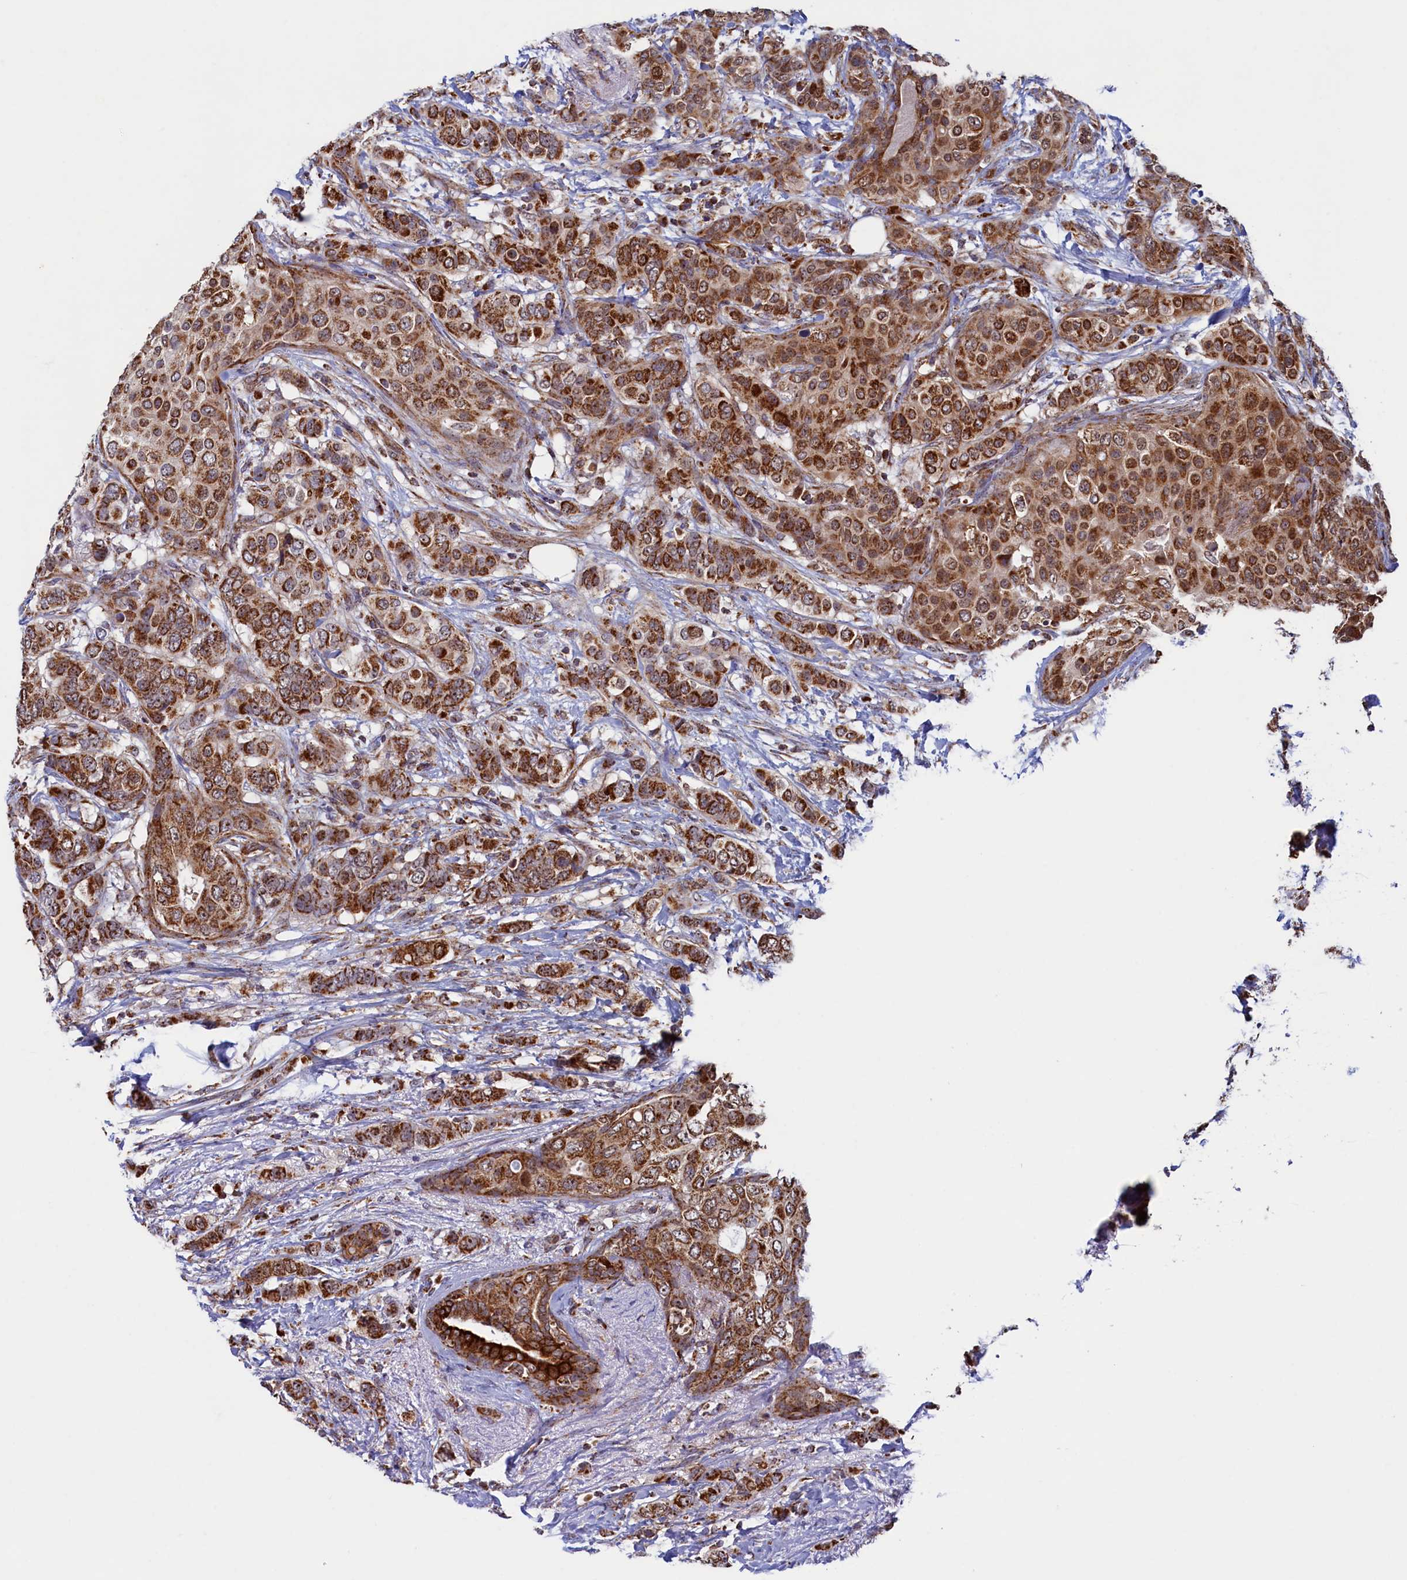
{"staining": {"intensity": "strong", "quantity": ">75%", "location": "cytoplasmic/membranous"}, "tissue": "breast cancer", "cell_type": "Tumor cells", "image_type": "cancer", "snomed": [{"axis": "morphology", "description": "Lobular carcinoma"}, {"axis": "topography", "description": "Breast"}], "caption": "Breast cancer (lobular carcinoma) was stained to show a protein in brown. There is high levels of strong cytoplasmic/membranous positivity in approximately >75% of tumor cells. Ihc stains the protein in brown and the nuclei are stained blue.", "gene": "UBE3B", "patient": {"sex": "female", "age": 51}}